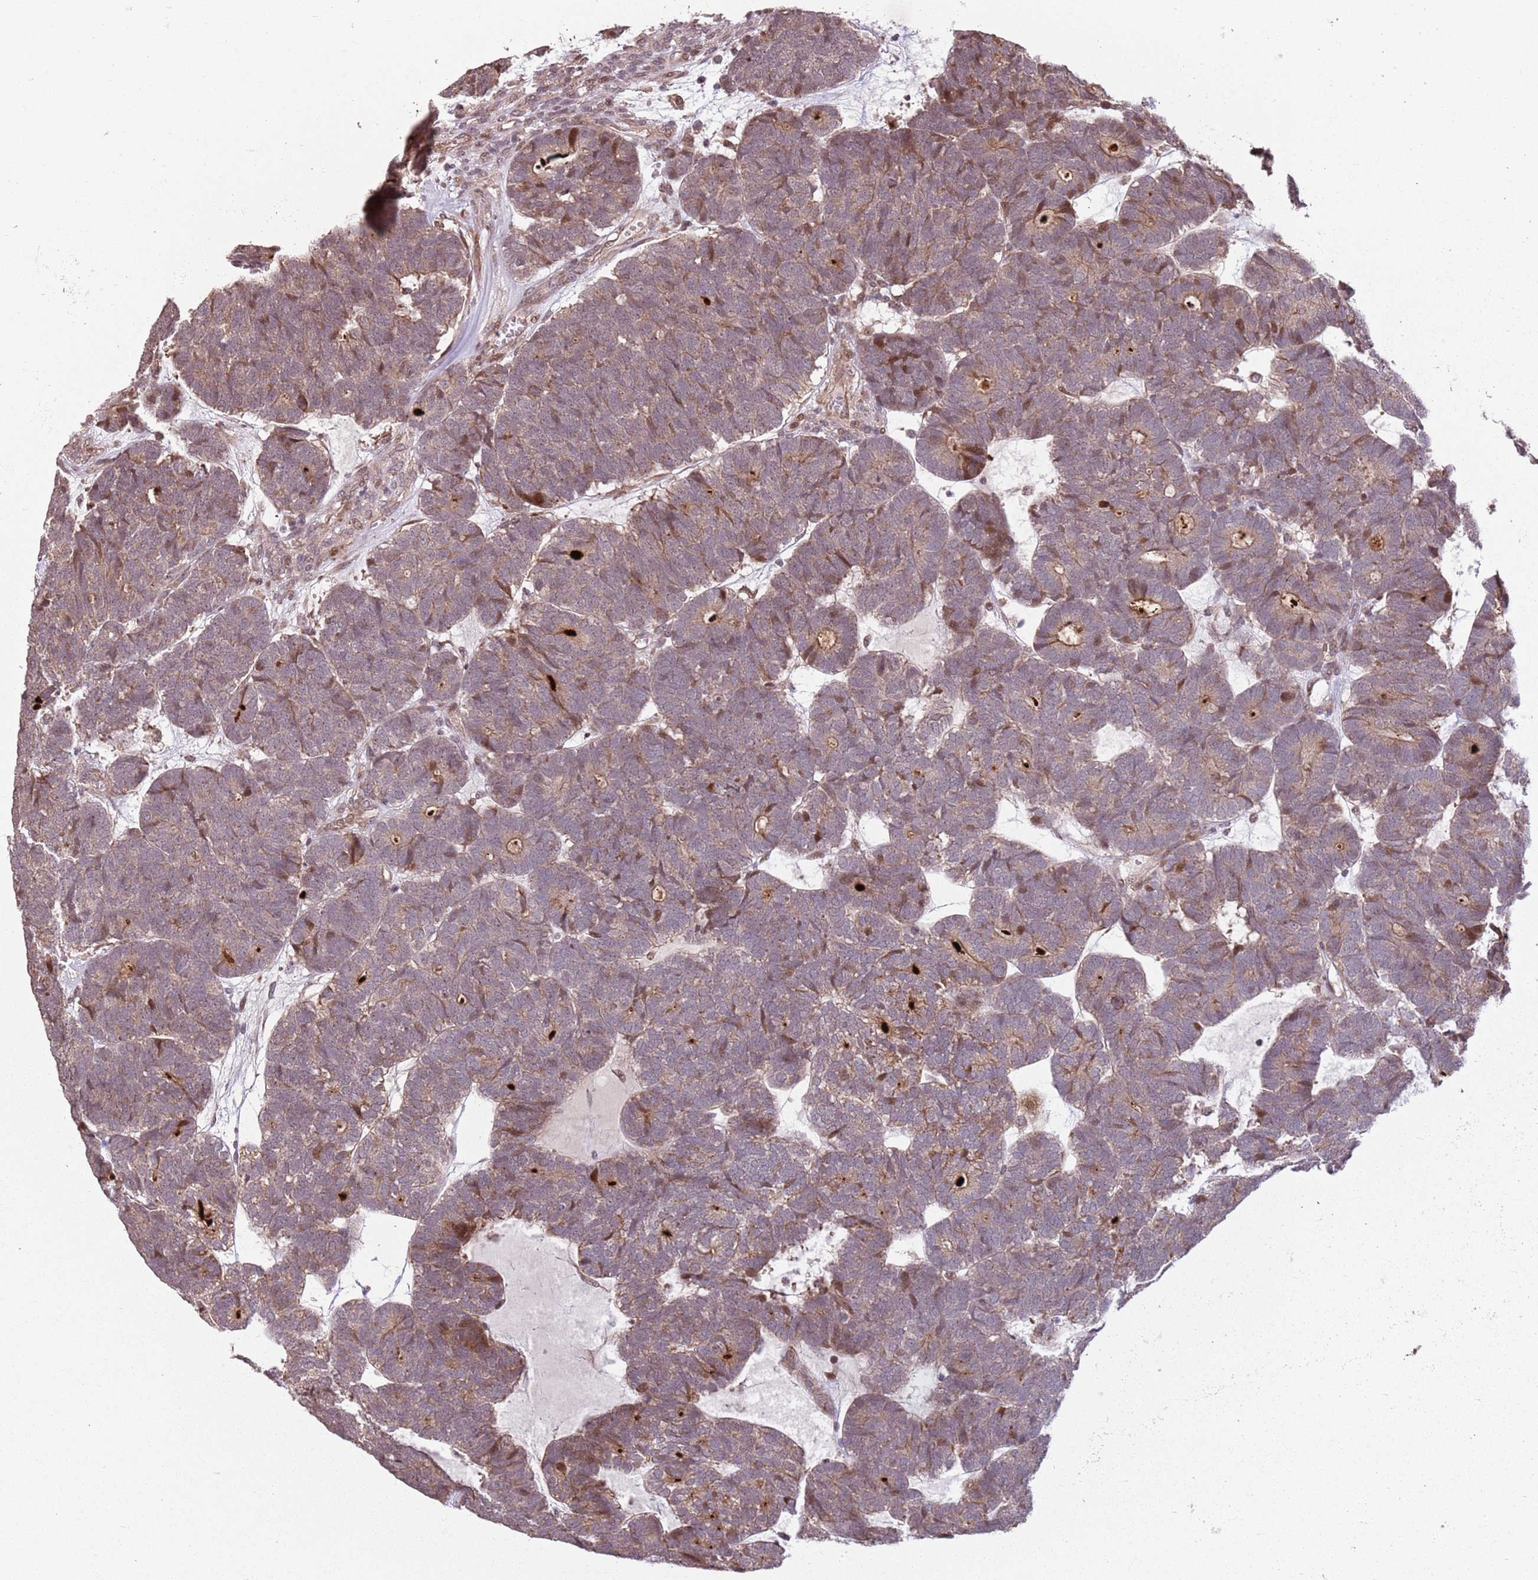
{"staining": {"intensity": "weak", "quantity": ">75%", "location": "cytoplasmic/membranous"}, "tissue": "head and neck cancer", "cell_type": "Tumor cells", "image_type": "cancer", "snomed": [{"axis": "morphology", "description": "Adenocarcinoma, NOS"}, {"axis": "topography", "description": "Head-Neck"}], "caption": "The histopathology image demonstrates a brown stain indicating the presence of a protein in the cytoplasmic/membranous of tumor cells in head and neck cancer (adenocarcinoma).", "gene": "CHURC1", "patient": {"sex": "female", "age": 81}}